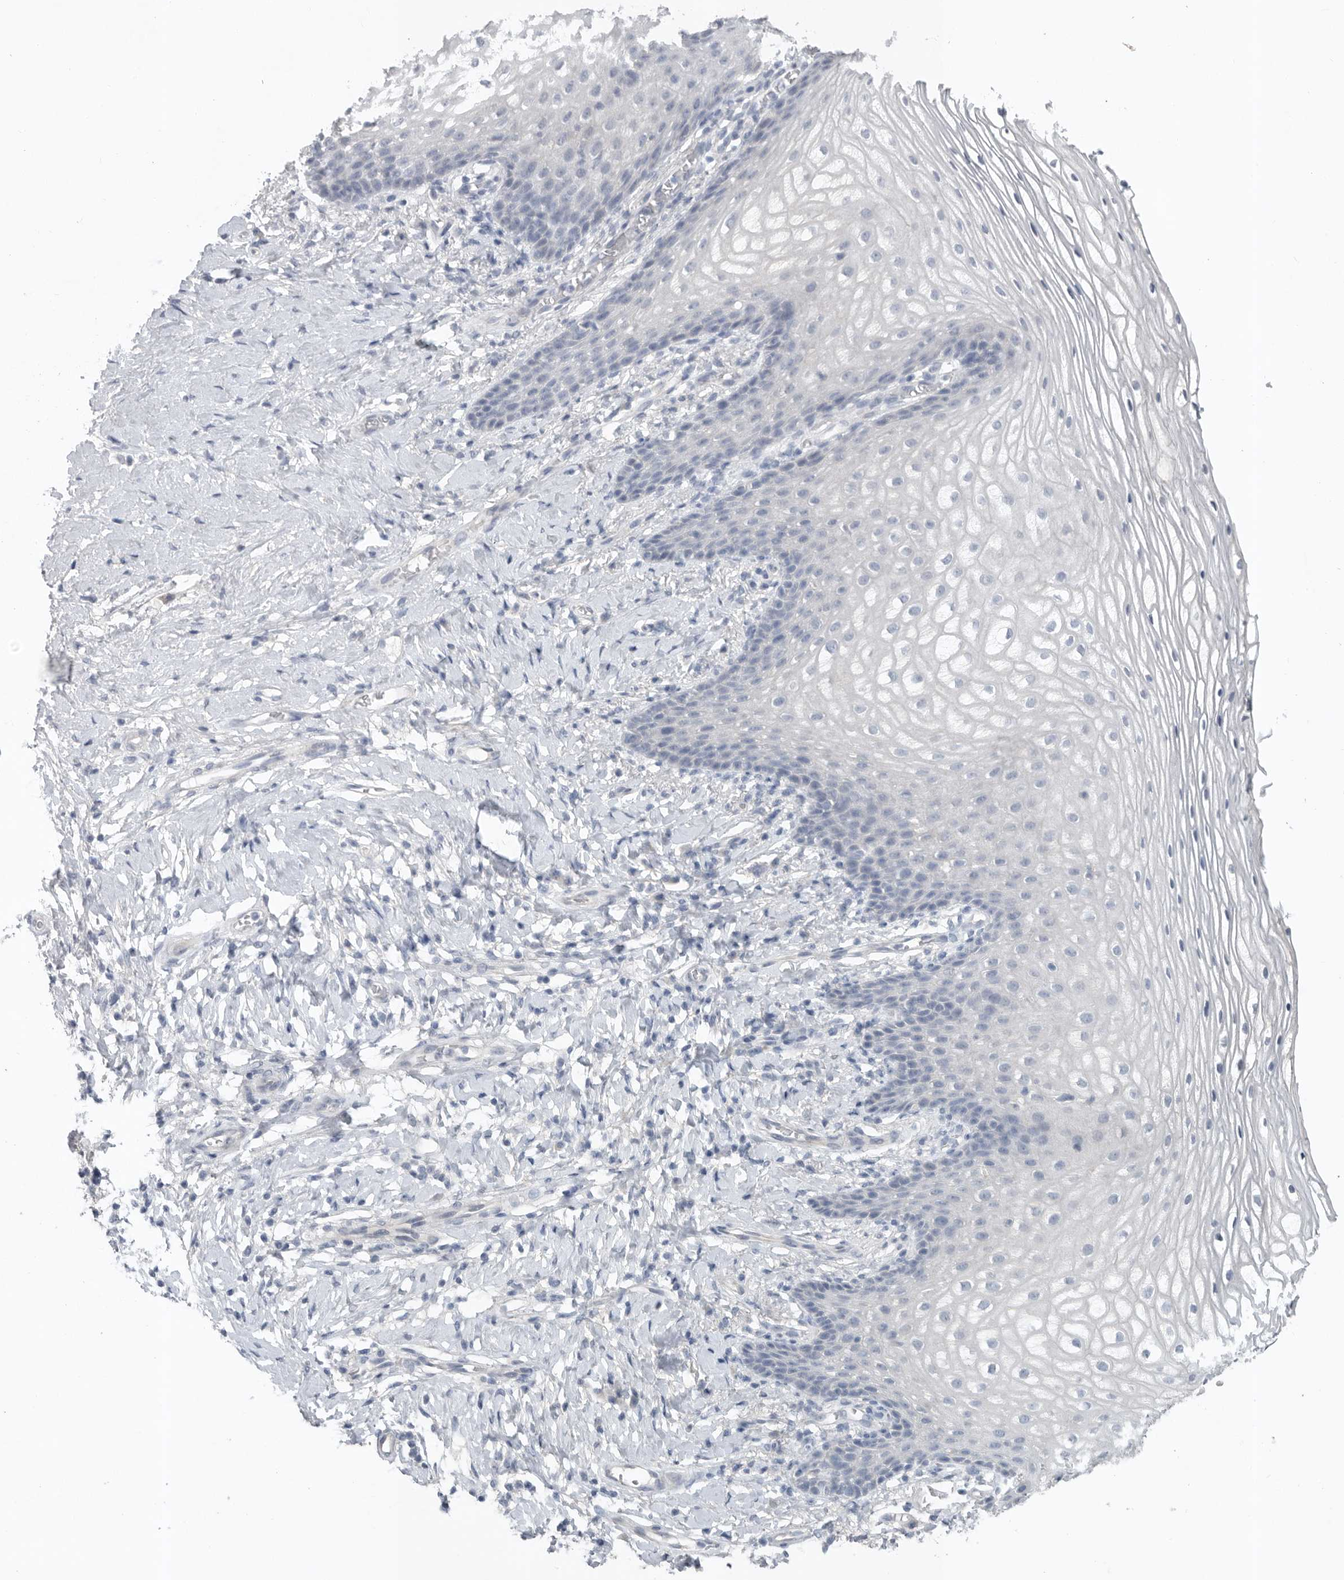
{"staining": {"intensity": "negative", "quantity": "none", "location": "none"}, "tissue": "vagina", "cell_type": "Squamous epithelial cells", "image_type": "normal", "snomed": [{"axis": "morphology", "description": "Normal tissue, NOS"}, {"axis": "topography", "description": "Vagina"}], "caption": "Immunohistochemistry photomicrograph of normal vagina: human vagina stained with DAB (3,3'-diaminobenzidine) exhibits no significant protein staining in squamous epithelial cells.", "gene": "REG4", "patient": {"sex": "female", "age": 60}}